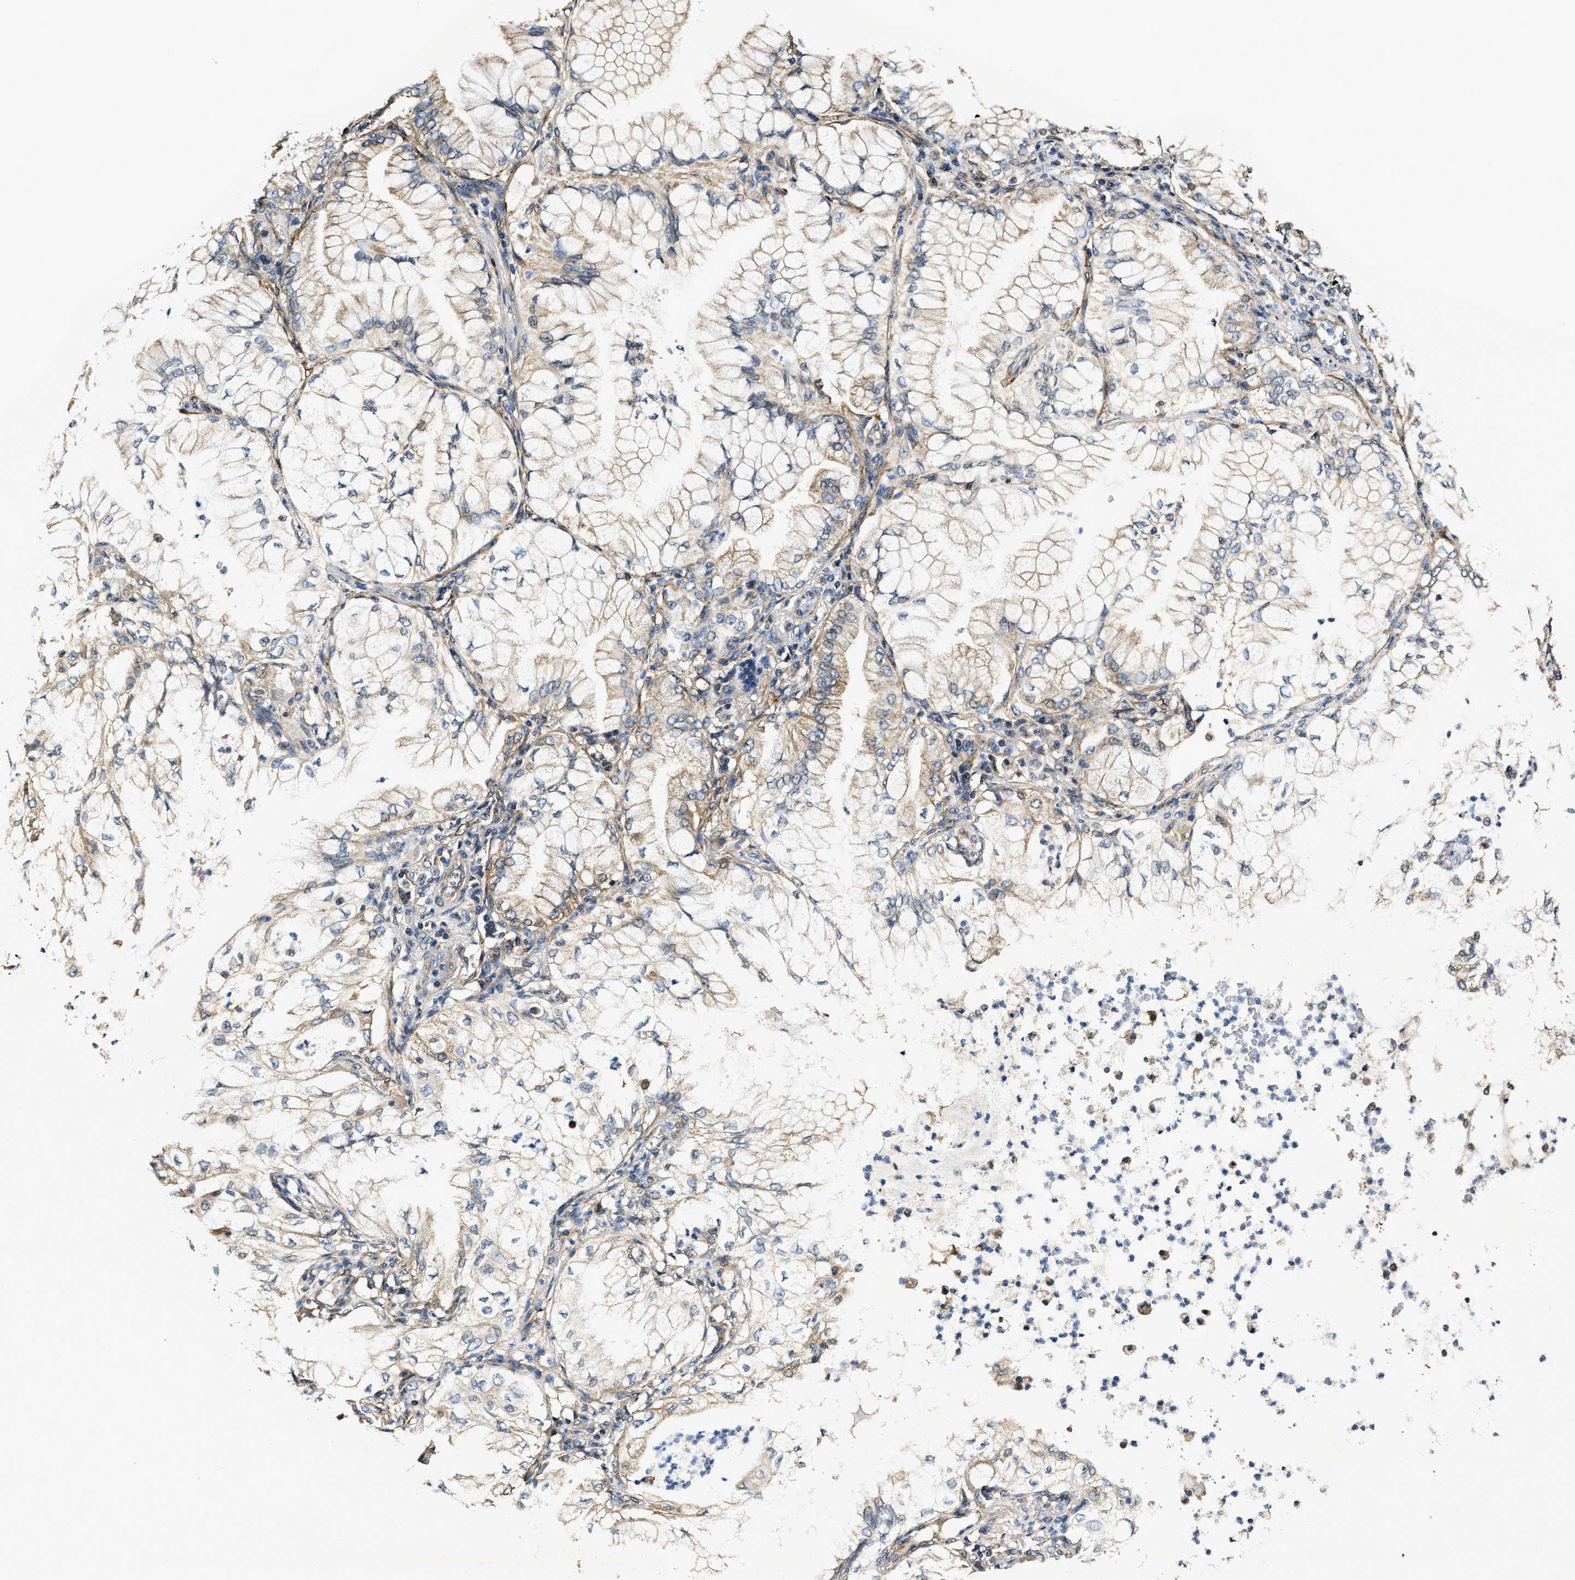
{"staining": {"intensity": "moderate", "quantity": "25%-75%", "location": "cytoplasmic/membranous"}, "tissue": "lung cancer", "cell_type": "Tumor cells", "image_type": "cancer", "snomed": [{"axis": "morphology", "description": "Adenocarcinoma, NOS"}, {"axis": "topography", "description": "Lung"}], "caption": "DAB immunohistochemical staining of lung adenocarcinoma shows moderate cytoplasmic/membranous protein expression in approximately 25%-75% of tumor cells.", "gene": "GFRA3", "patient": {"sex": "female", "age": 70}}